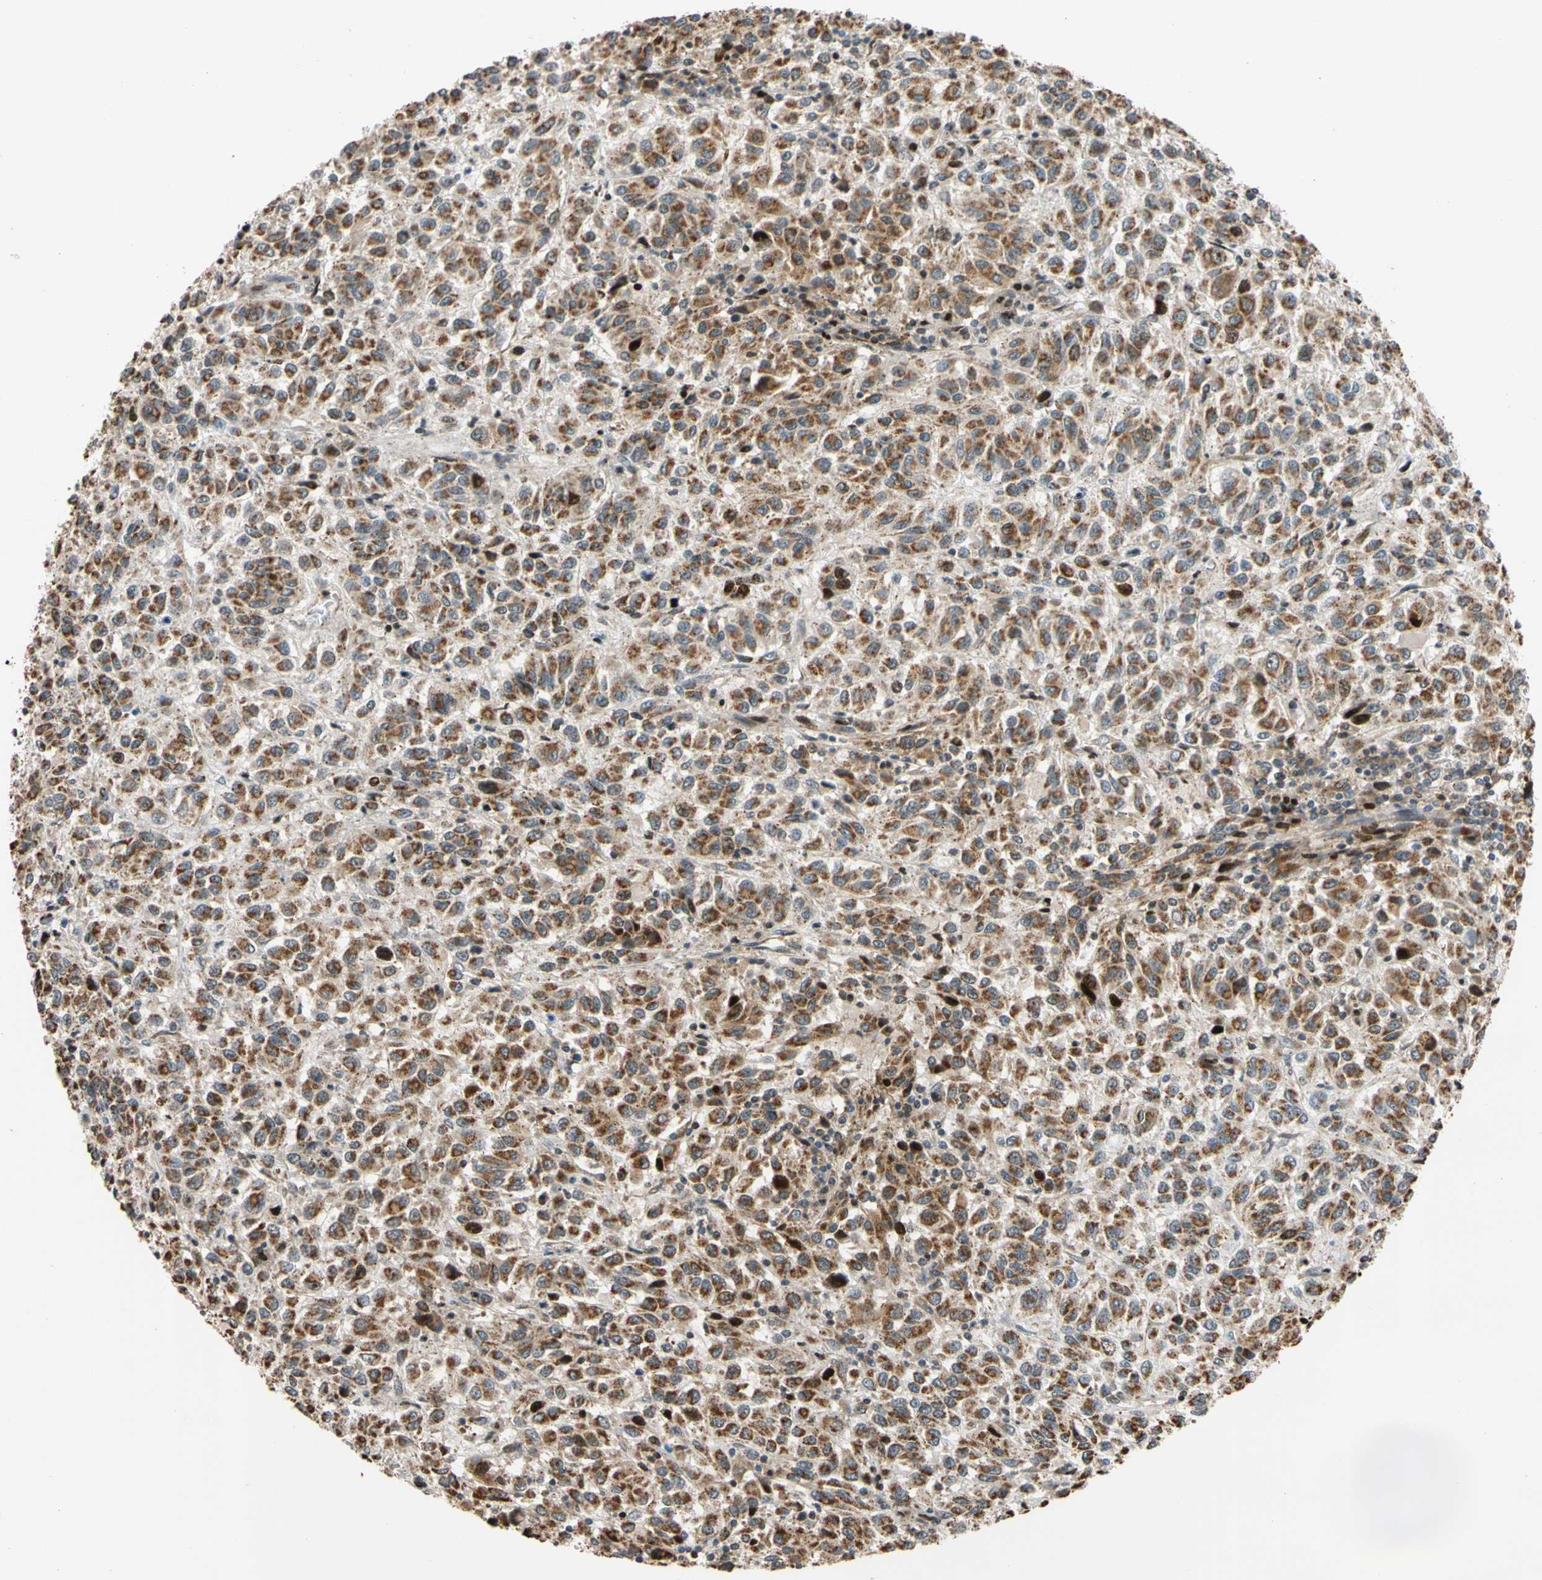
{"staining": {"intensity": "strong", "quantity": ">75%", "location": "cytoplasmic/membranous"}, "tissue": "melanoma", "cell_type": "Tumor cells", "image_type": "cancer", "snomed": [{"axis": "morphology", "description": "Malignant melanoma, Metastatic site"}, {"axis": "topography", "description": "Lung"}], "caption": "Malignant melanoma (metastatic site) stained with a protein marker exhibits strong staining in tumor cells.", "gene": "IP6K2", "patient": {"sex": "male", "age": 64}}